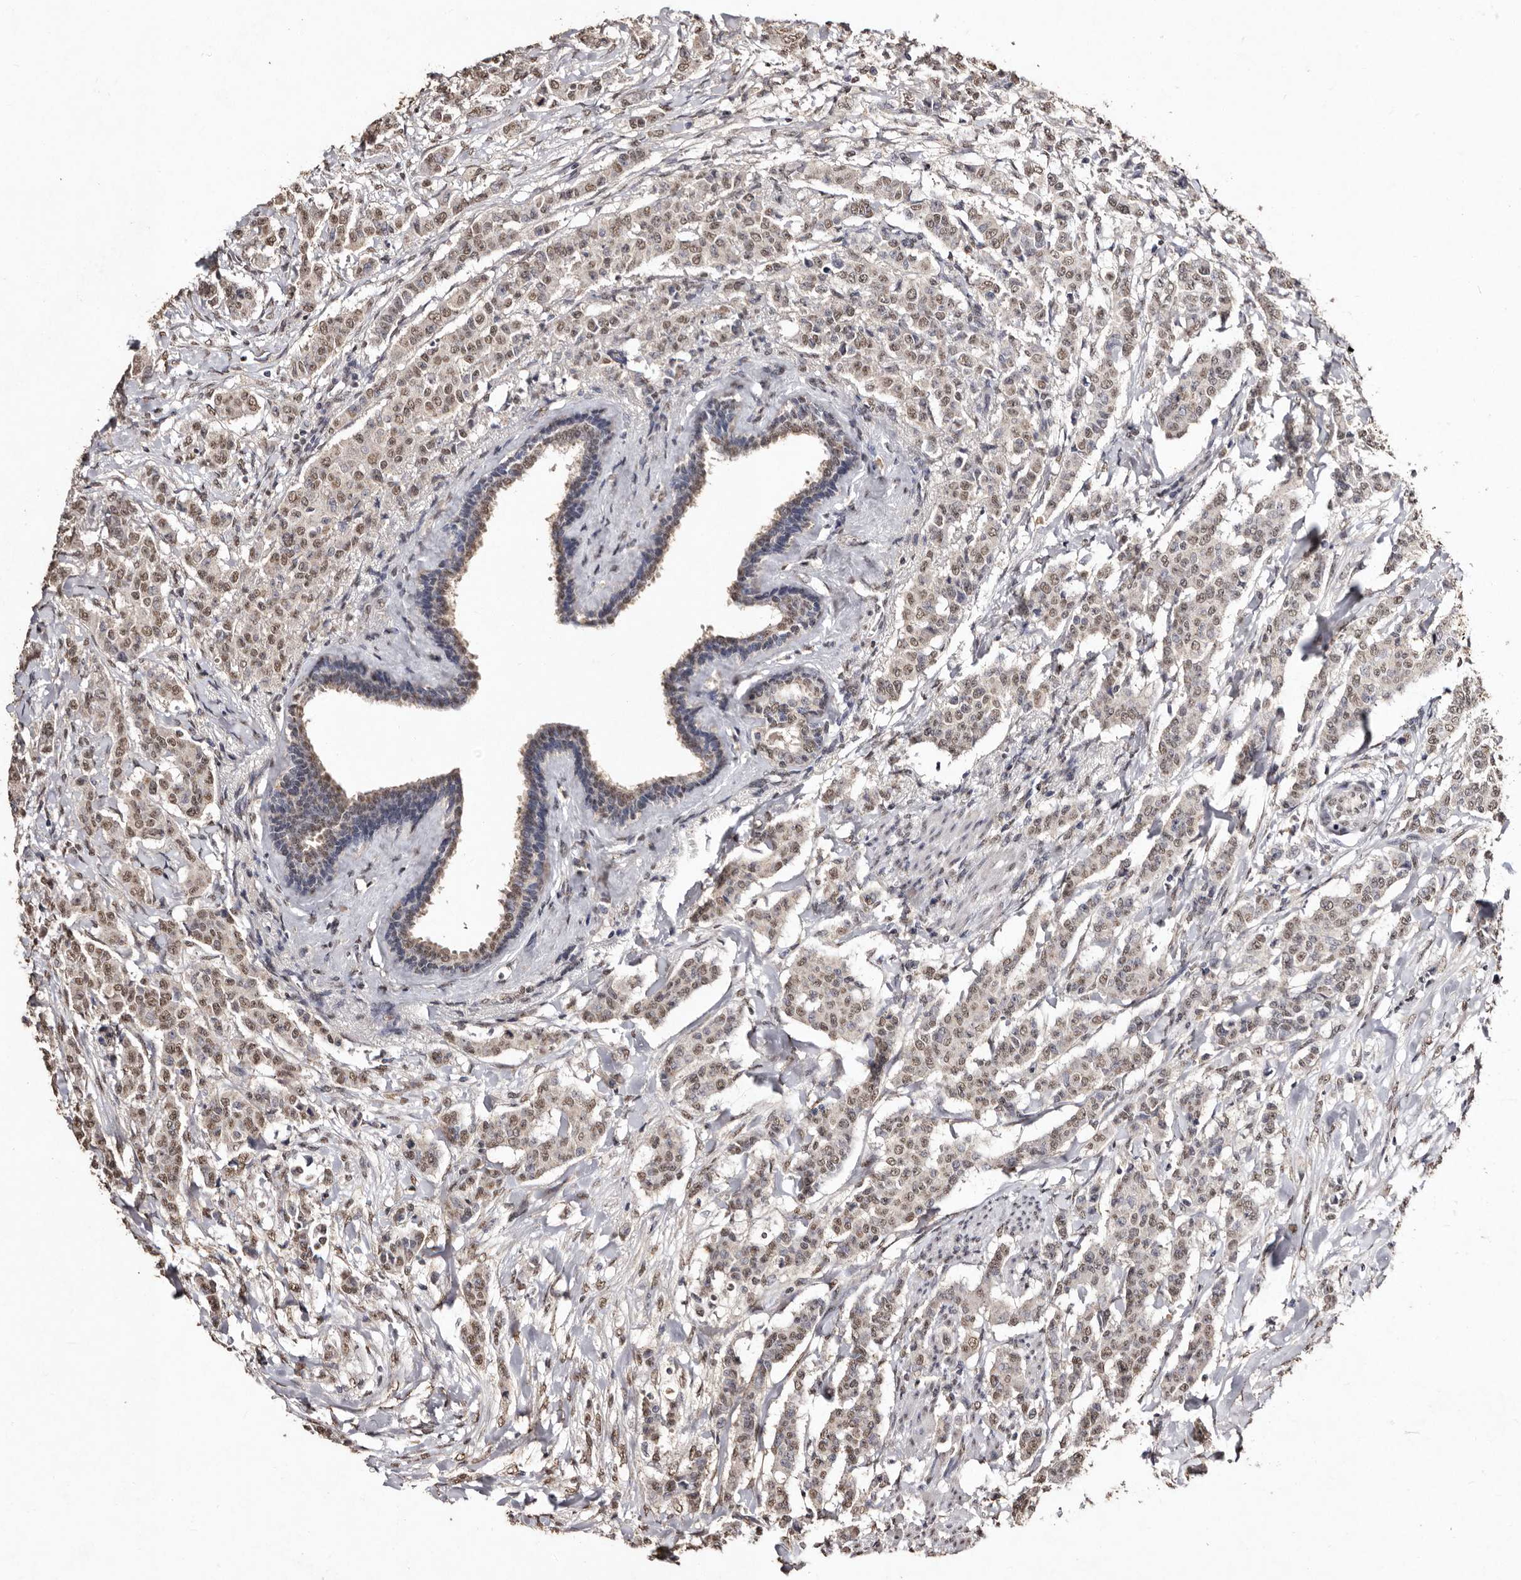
{"staining": {"intensity": "moderate", "quantity": ">75%", "location": "nuclear"}, "tissue": "breast cancer", "cell_type": "Tumor cells", "image_type": "cancer", "snomed": [{"axis": "morphology", "description": "Duct carcinoma"}, {"axis": "topography", "description": "Breast"}], "caption": "This is an image of IHC staining of breast invasive ductal carcinoma, which shows moderate positivity in the nuclear of tumor cells.", "gene": "ERBB4", "patient": {"sex": "female", "age": 40}}